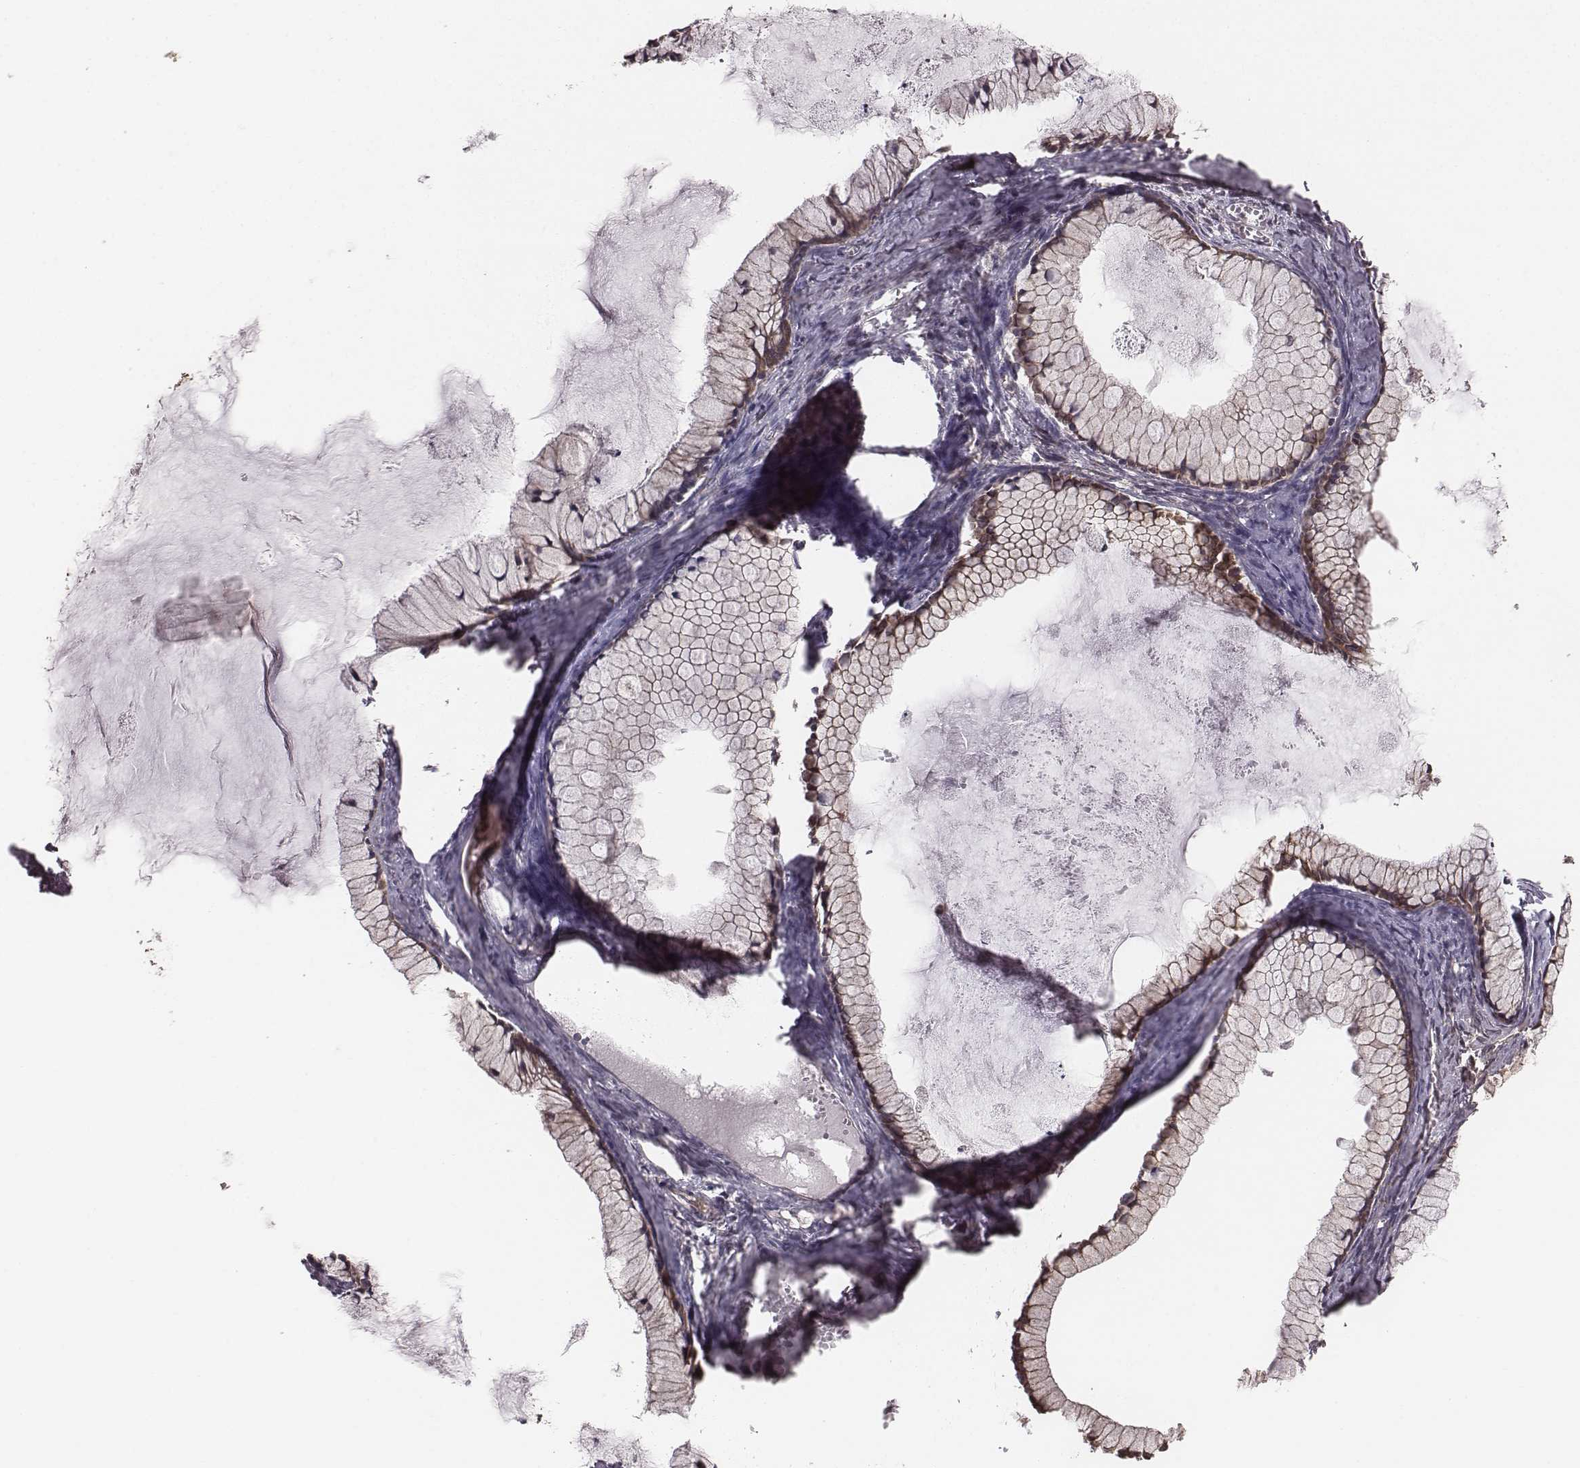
{"staining": {"intensity": "strong", "quantity": ">75%", "location": "cytoplasmic/membranous"}, "tissue": "ovarian cancer", "cell_type": "Tumor cells", "image_type": "cancer", "snomed": [{"axis": "morphology", "description": "Cystadenocarcinoma, mucinous, NOS"}, {"axis": "topography", "description": "Ovary"}], "caption": "Immunohistochemical staining of human ovarian cancer displays high levels of strong cytoplasmic/membranous staining in approximately >75% of tumor cells. The staining is performed using DAB brown chromogen to label protein expression. The nuclei are counter-stained blue using hematoxylin.", "gene": "PDCD2L", "patient": {"sex": "female", "age": 41}}